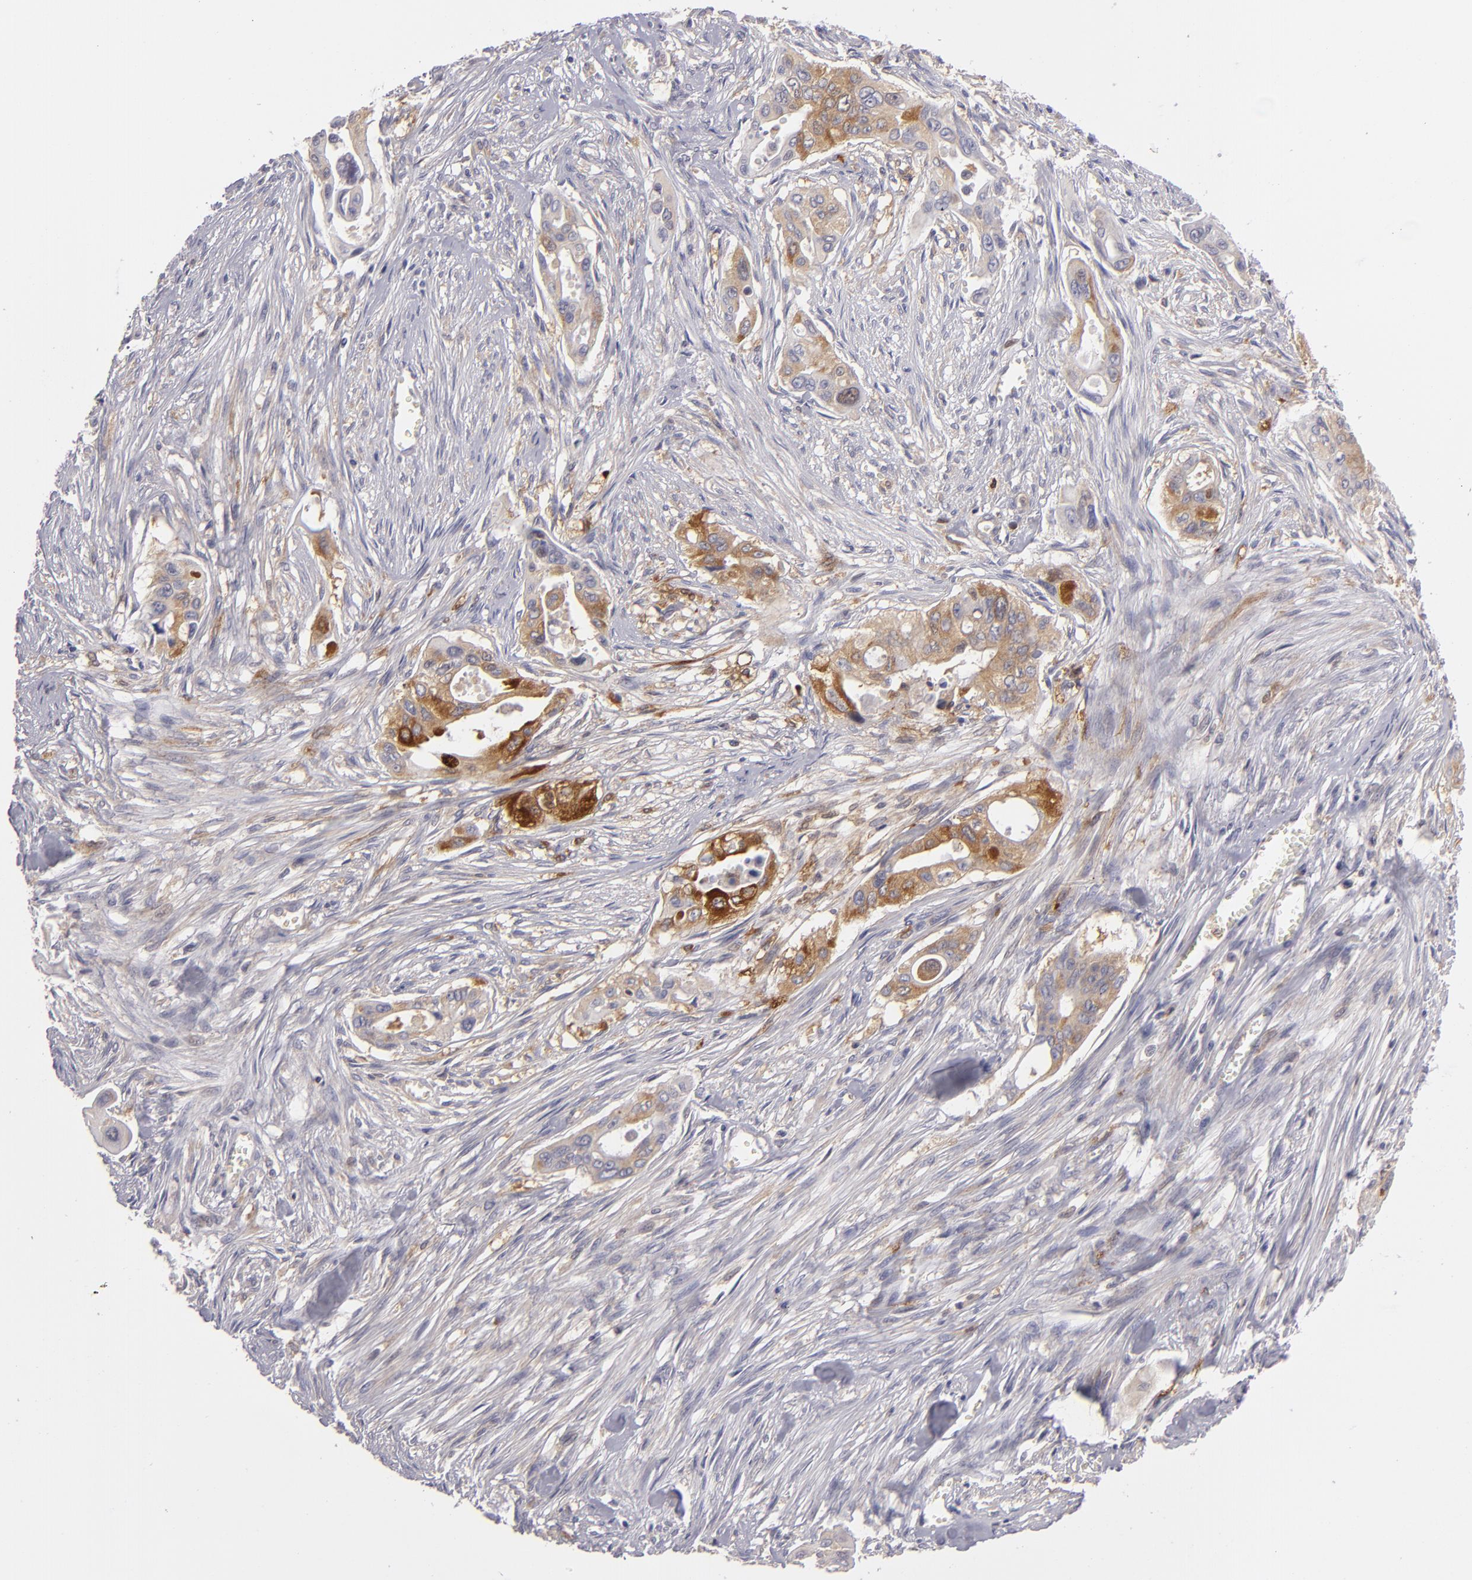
{"staining": {"intensity": "strong", "quantity": ">75%", "location": "cytoplasmic/membranous"}, "tissue": "pancreatic cancer", "cell_type": "Tumor cells", "image_type": "cancer", "snomed": [{"axis": "morphology", "description": "Adenocarcinoma, NOS"}, {"axis": "topography", "description": "Pancreas"}], "caption": "Immunohistochemical staining of adenocarcinoma (pancreatic) shows strong cytoplasmic/membranous protein expression in approximately >75% of tumor cells. The staining was performed using DAB (3,3'-diaminobenzidine) to visualize the protein expression in brown, while the nuclei were stained in blue with hematoxylin (Magnification: 20x).", "gene": "MMP10", "patient": {"sex": "male", "age": 77}}